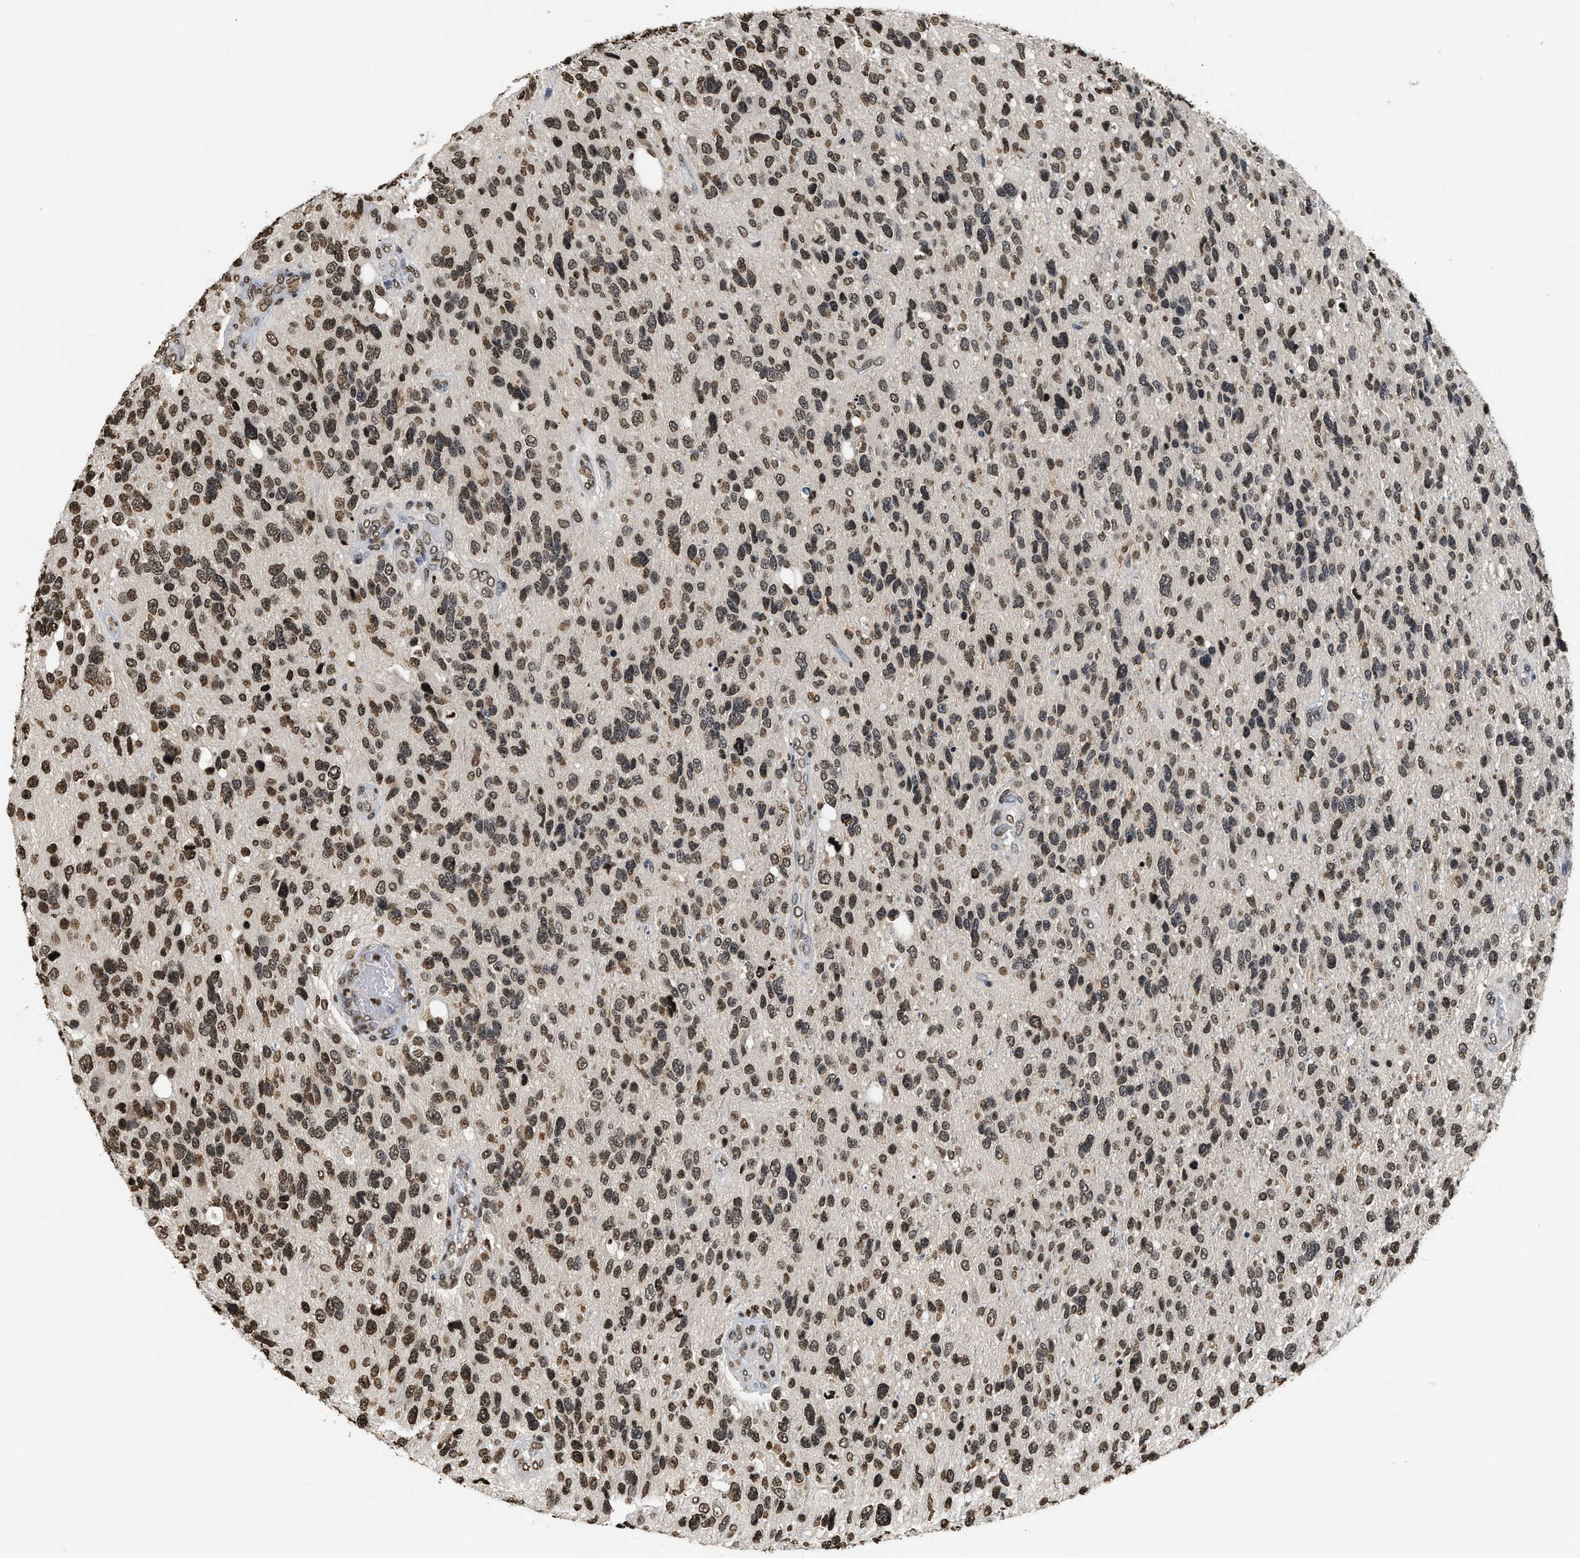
{"staining": {"intensity": "moderate", "quantity": ">75%", "location": "nuclear"}, "tissue": "glioma", "cell_type": "Tumor cells", "image_type": "cancer", "snomed": [{"axis": "morphology", "description": "Glioma, malignant, High grade"}, {"axis": "topography", "description": "Brain"}], "caption": "Approximately >75% of tumor cells in human malignant high-grade glioma show moderate nuclear protein positivity as visualized by brown immunohistochemical staining.", "gene": "DNASE1L3", "patient": {"sex": "female", "age": 58}}